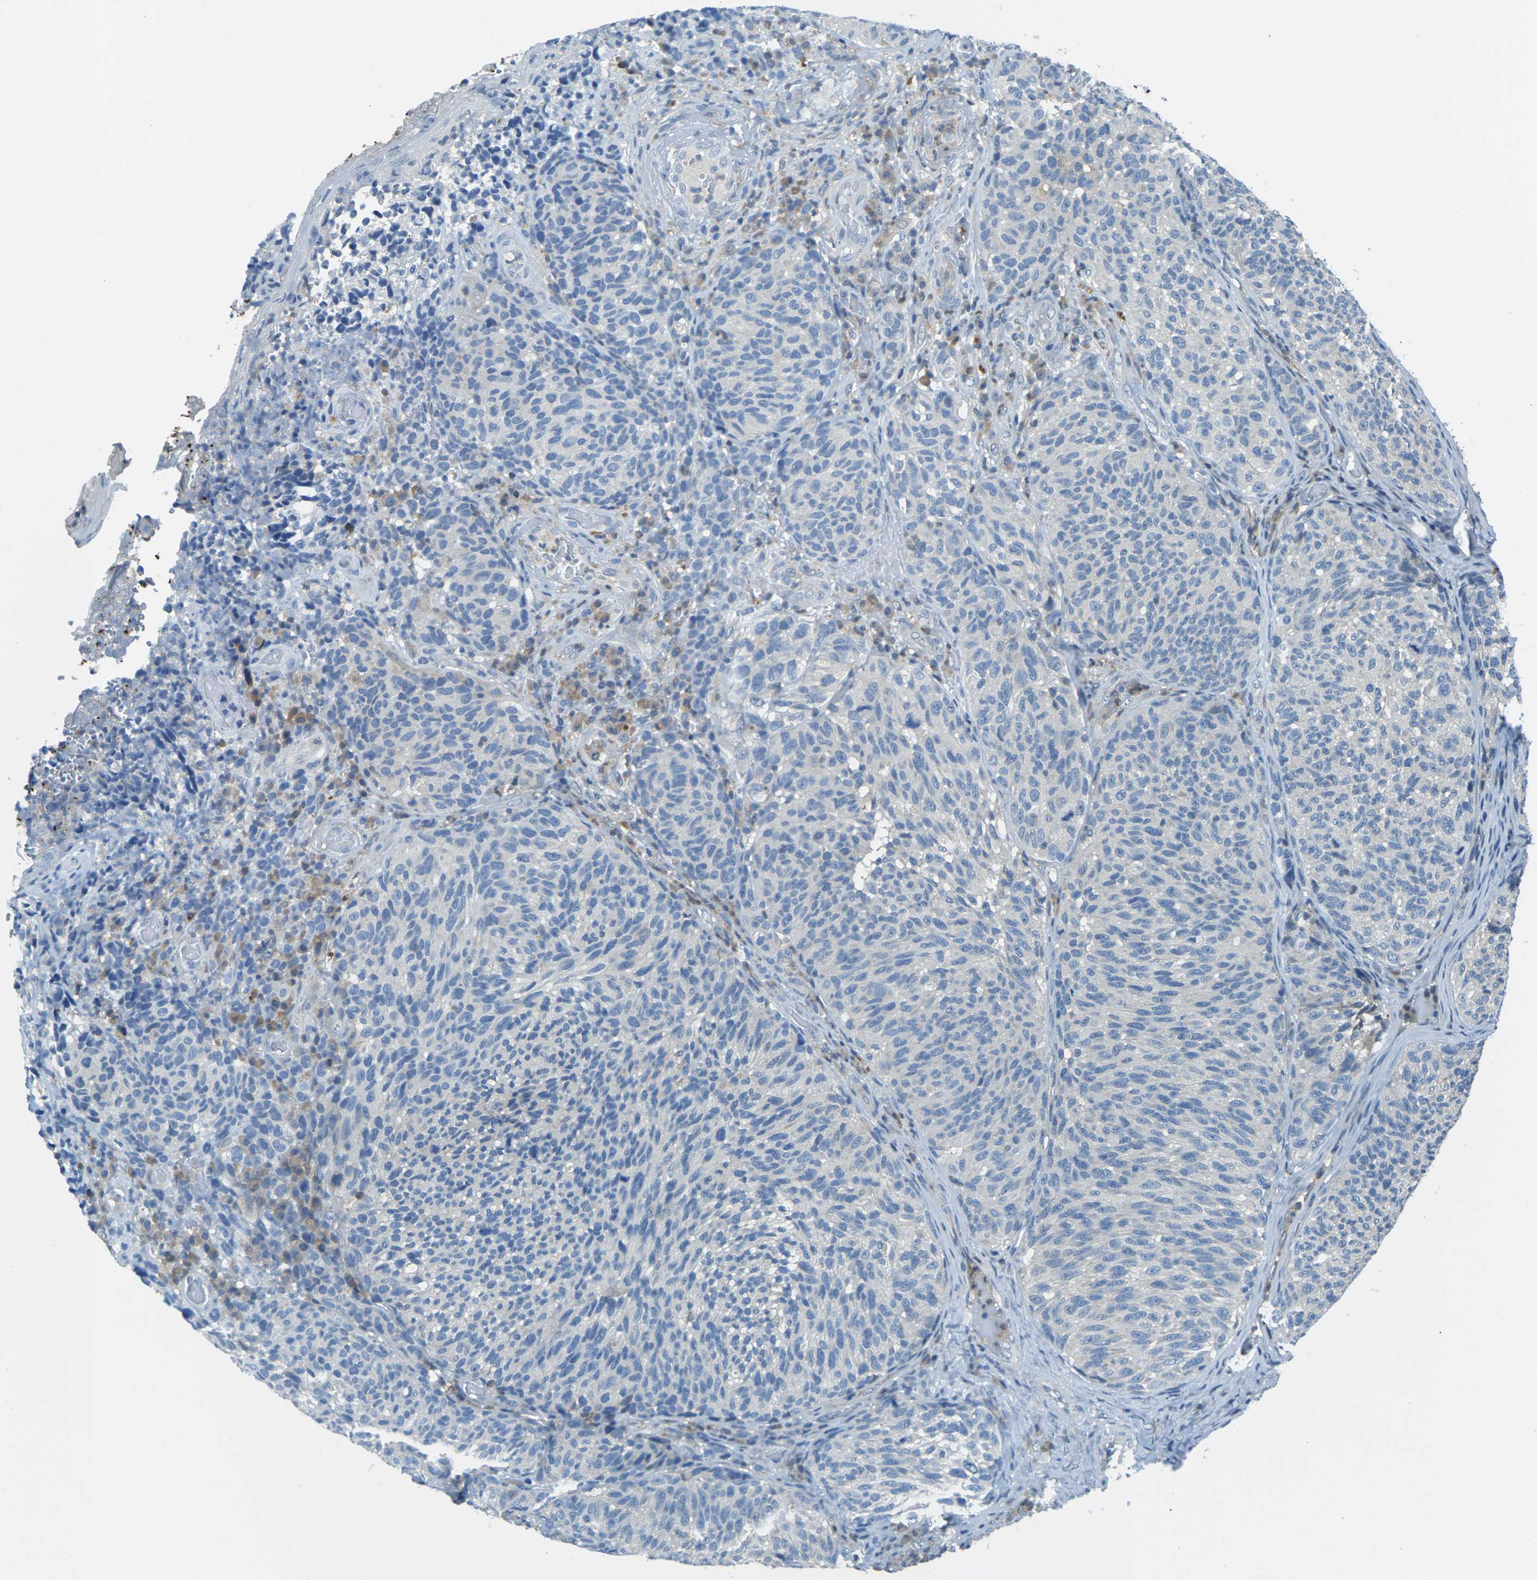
{"staining": {"intensity": "negative", "quantity": "none", "location": "none"}, "tissue": "melanoma", "cell_type": "Tumor cells", "image_type": "cancer", "snomed": [{"axis": "morphology", "description": "Malignant melanoma, NOS"}, {"axis": "topography", "description": "Skin"}], "caption": "Tumor cells show no significant expression in melanoma.", "gene": "NANOS2", "patient": {"sex": "female", "age": 73}}